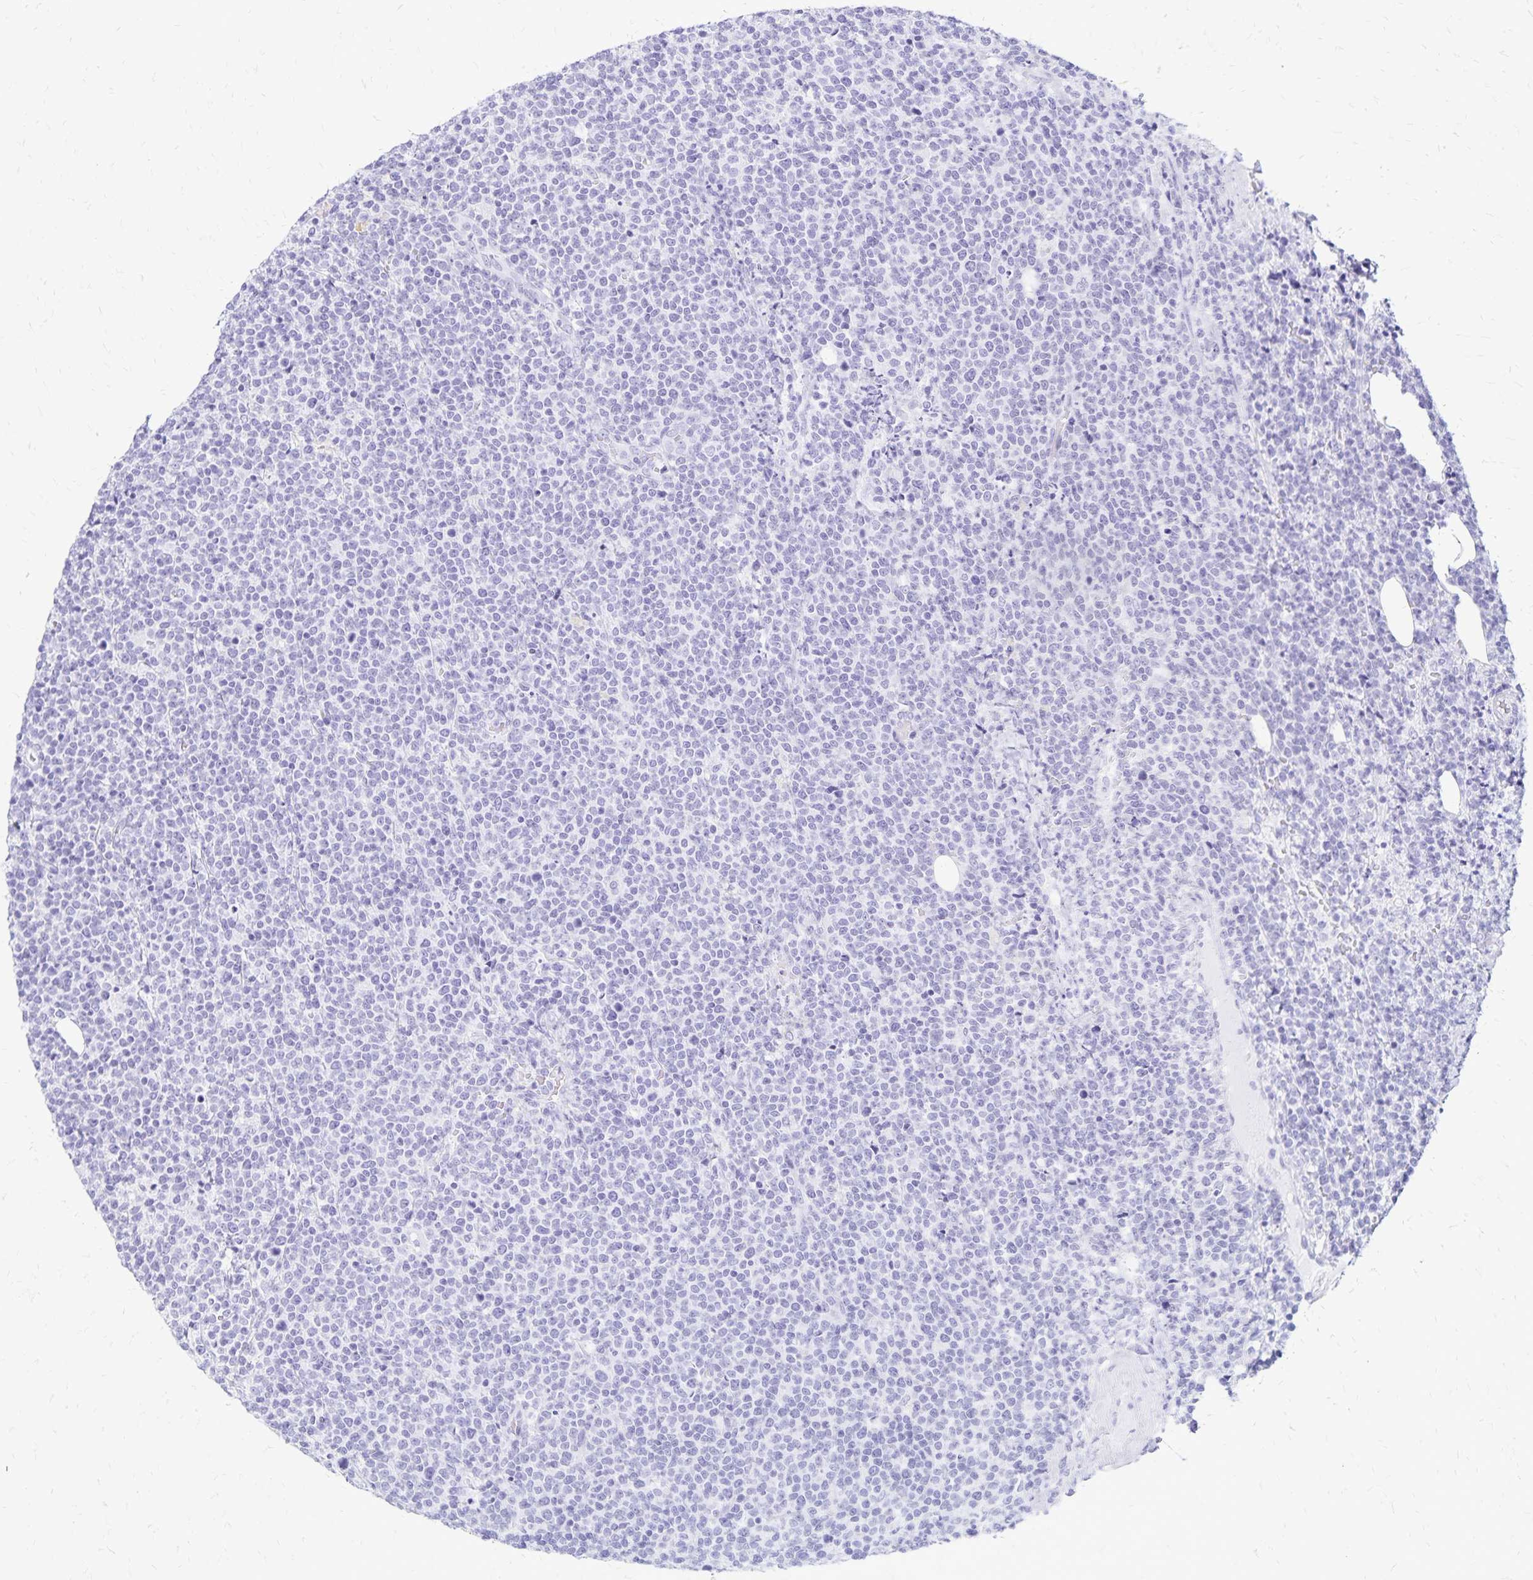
{"staining": {"intensity": "negative", "quantity": "none", "location": "none"}, "tissue": "lymphoma", "cell_type": "Tumor cells", "image_type": "cancer", "snomed": [{"axis": "morphology", "description": "Malignant lymphoma, non-Hodgkin's type, High grade"}, {"axis": "topography", "description": "Lymph node"}], "caption": "IHC of human malignant lymphoma, non-Hodgkin's type (high-grade) demonstrates no staining in tumor cells.", "gene": "LIN28B", "patient": {"sex": "male", "age": 61}}